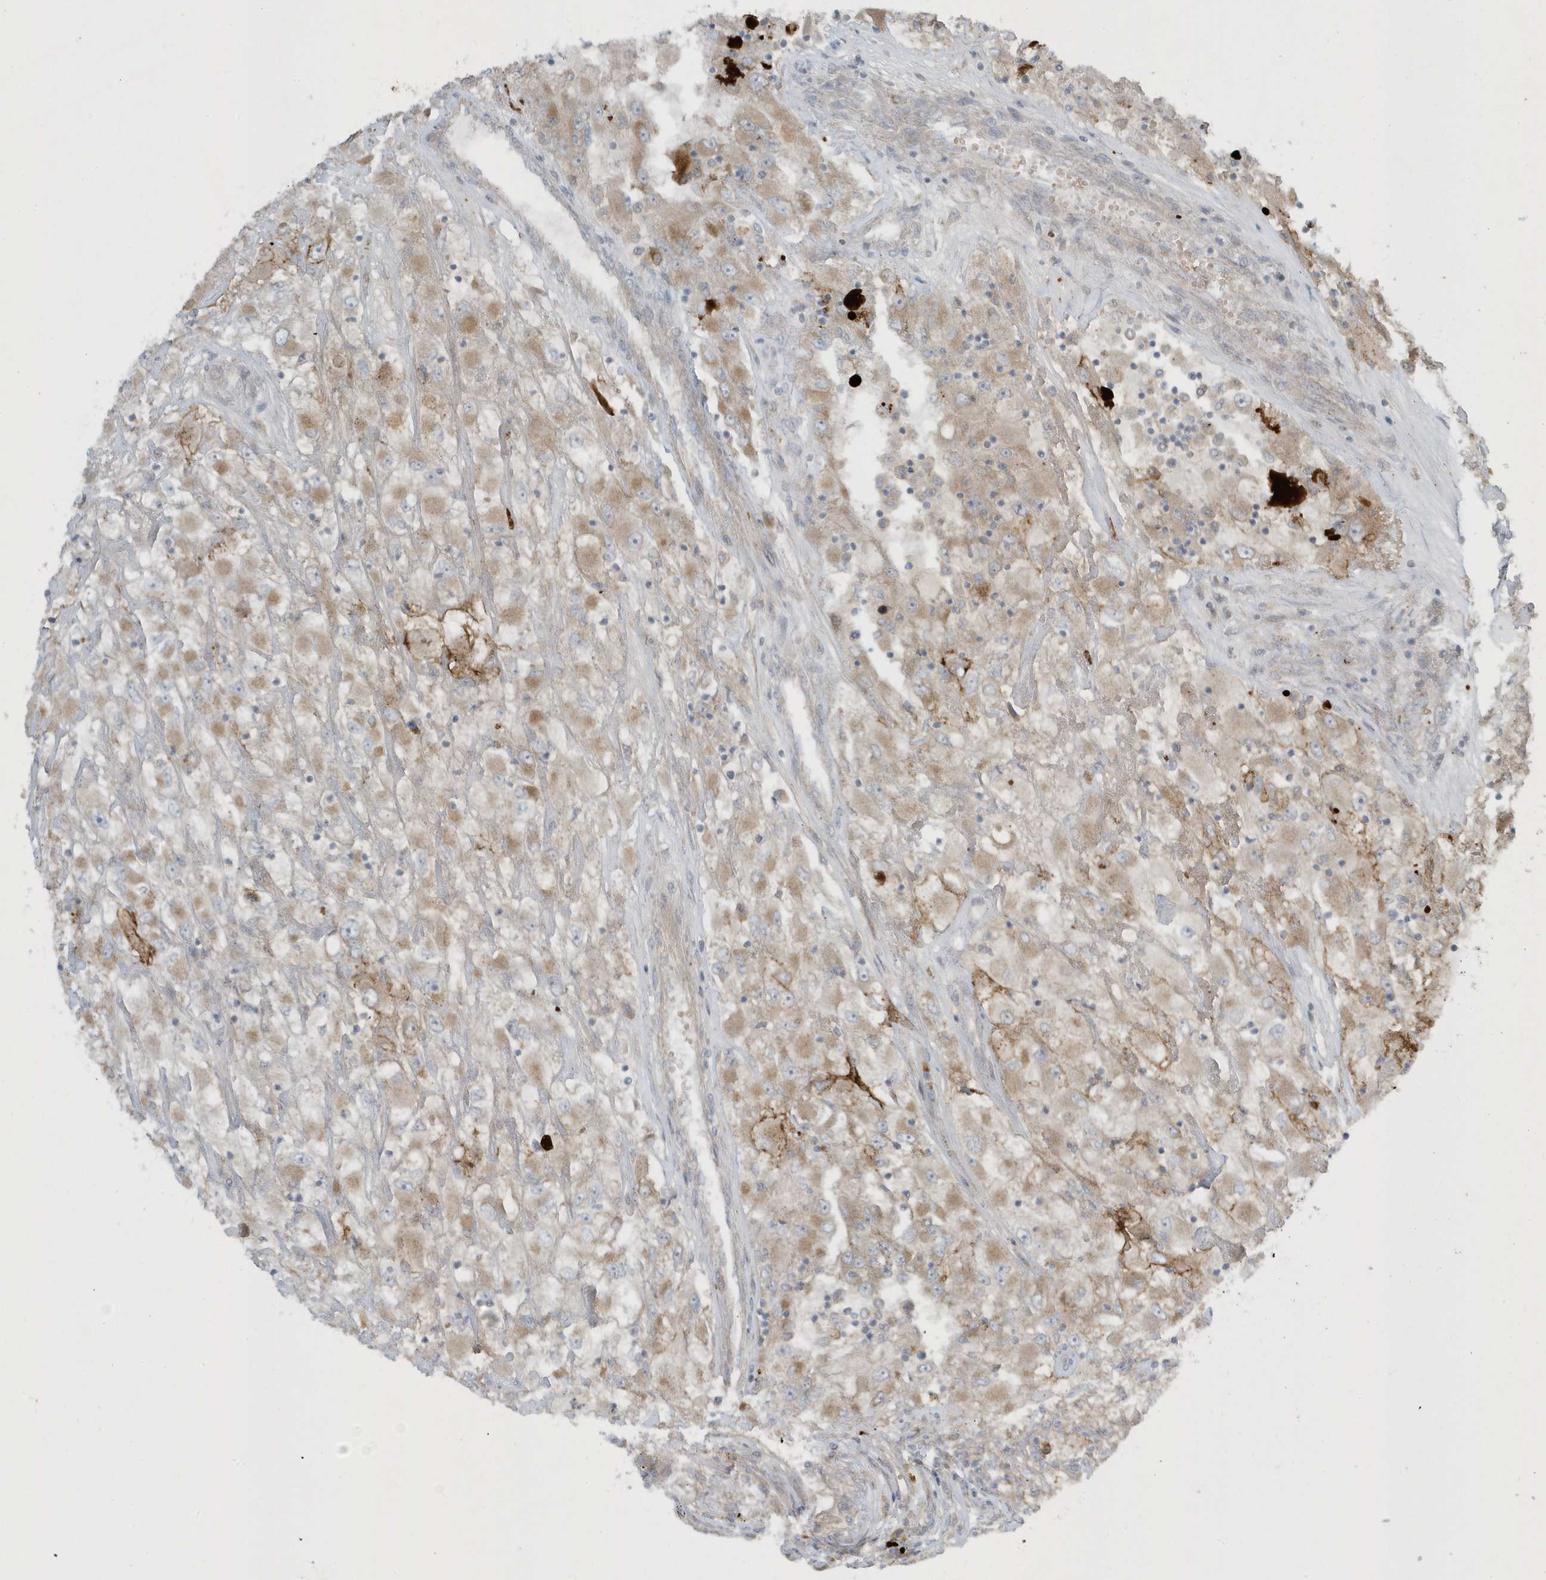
{"staining": {"intensity": "moderate", "quantity": ">75%", "location": "cytoplasmic/membranous"}, "tissue": "renal cancer", "cell_type": "Tumor cells", "image_type": "cancer", "snomed": [{"axis": "morphology", "description": "Adenocarcinoma, NOS"}, {"axis": "topography", "description": "Kidney"}], "caption": "Tumor cells exhibit moderate cytoplasmic/membranous staining in approximately >75% of cells in renal cancer (adenocarcinoma).", "gene": "SLC38A2", "patient": {"sex": "female", "age": 52}}